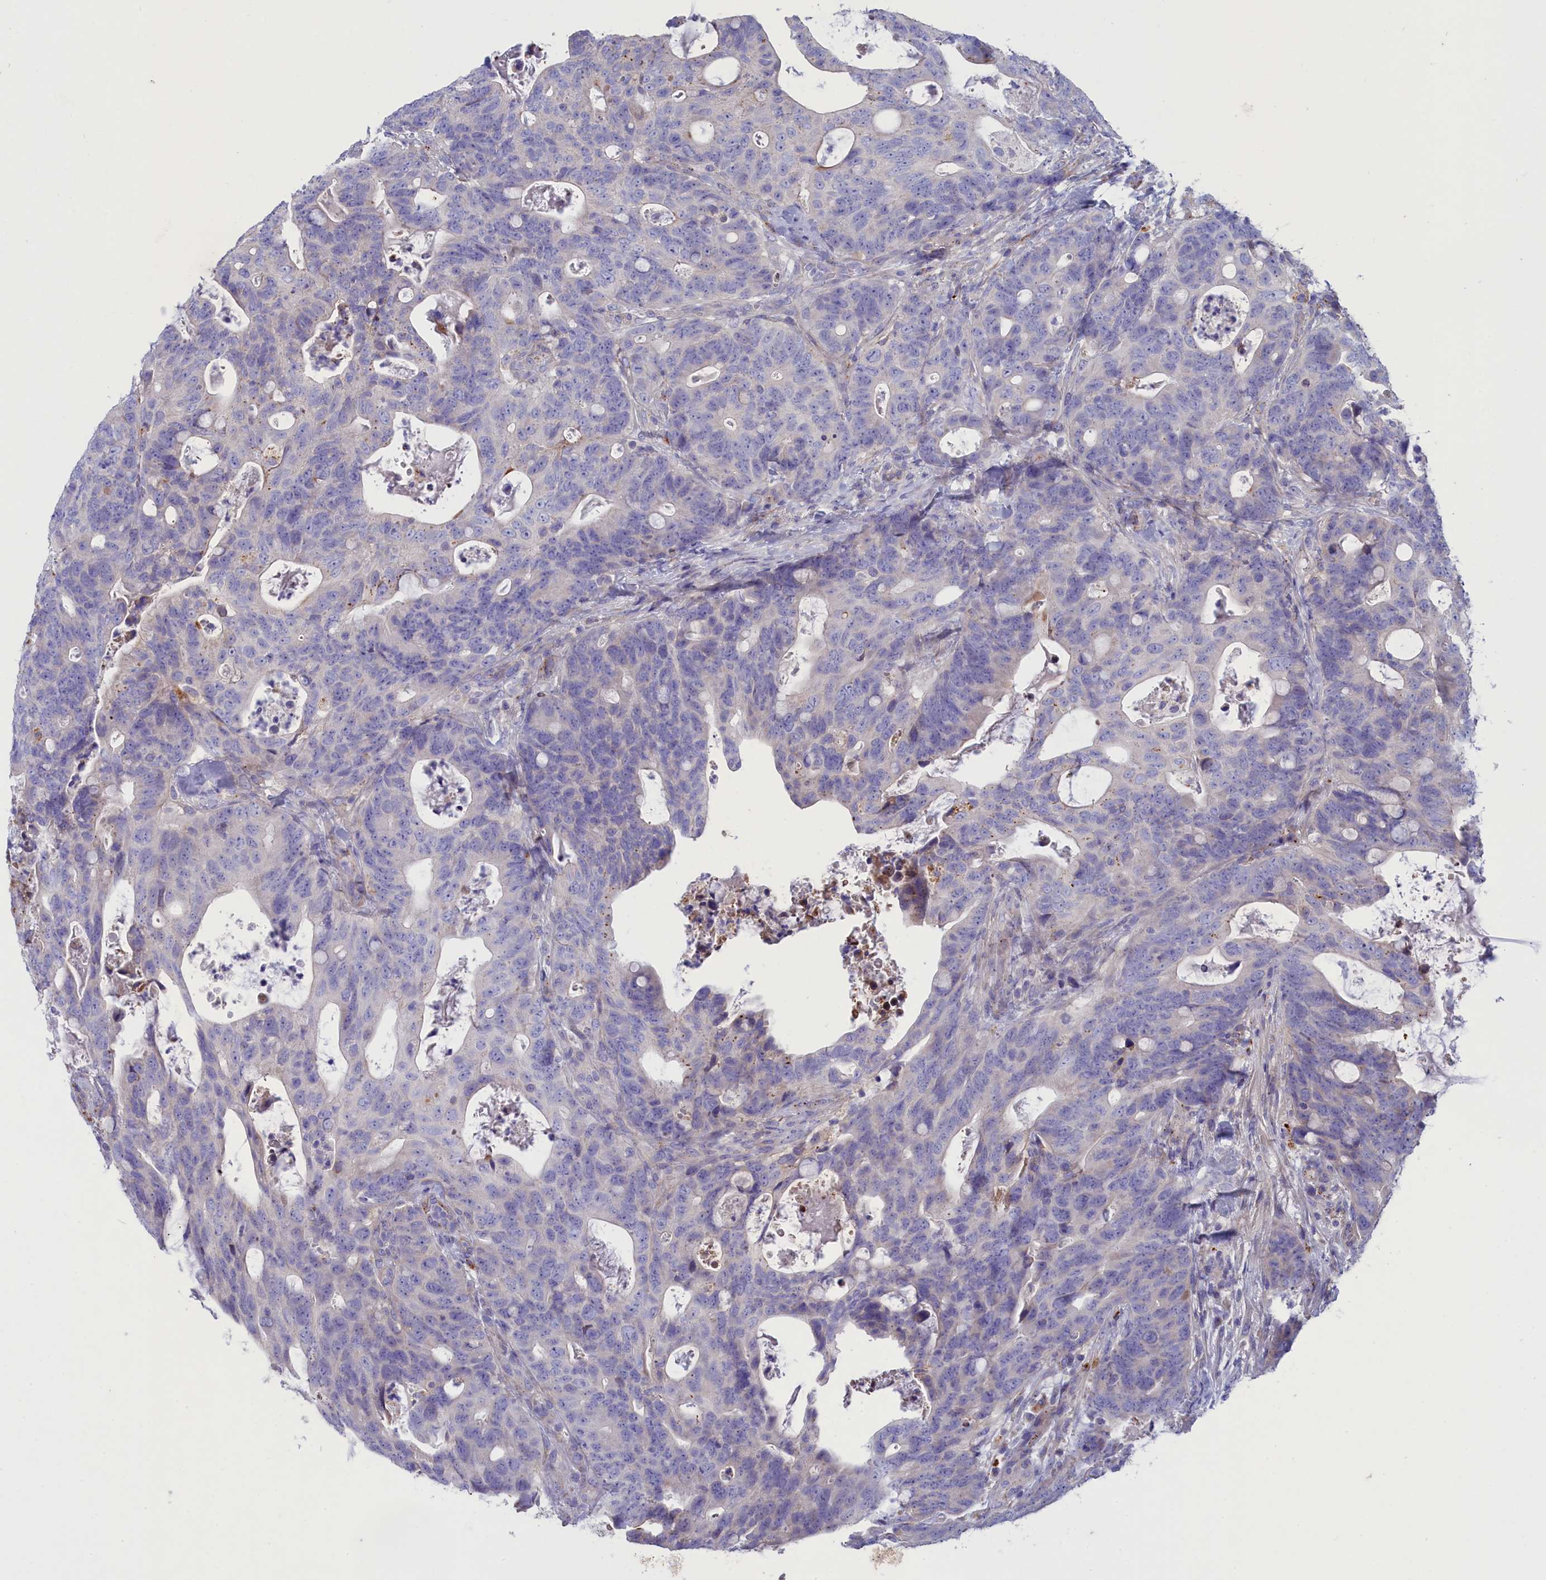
{"staining": {"intensity": "negative", "quantity": "none", "location": "none"}, "tissue": "colorectal cancer", "cell_type": "Tumor cells", "image_type": "cancer", "snomed": [{"axis": "morphology", "description": "Adenocarcinoma, NOS"}, {"axis": "topography", "description": "Colon"}], "caption": "Immunohistochemistry of human colorectal cancer reveals no positivity in tumor cells.", "gene": "WDR6", "patient": {"sex": "female", "age": 82}}